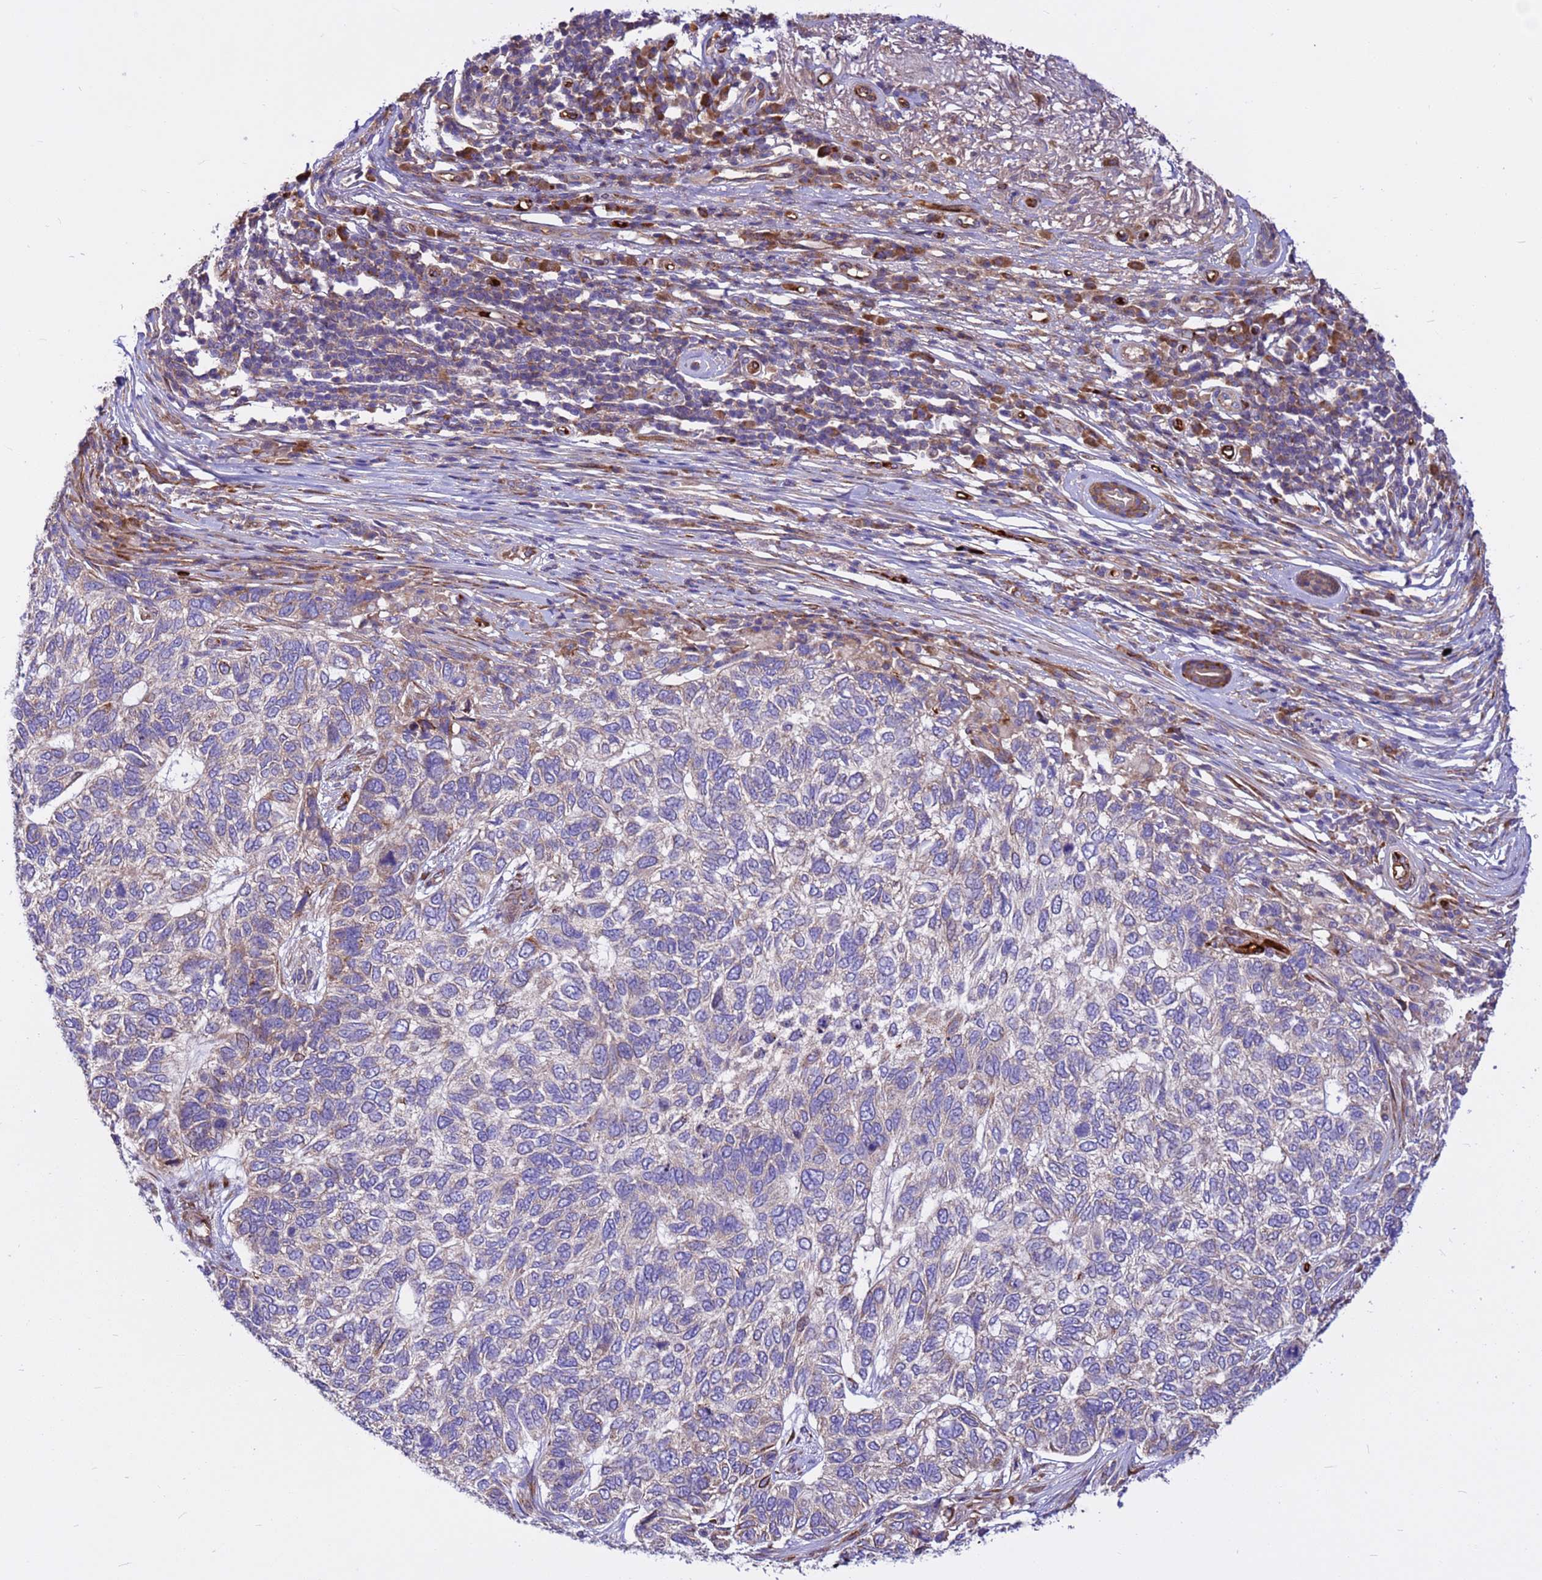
{"staining": {"intensity": "negative", "quantity": "none", "location": "none"}, "tissue": "skin cancer", "cell_type": "Tumor cells", "image_type": "cancer", "snomed": [{"axis": "morphology", "description": "Basal cell carcinoma"}, {"axis": "topography", "description": "Skin"}], "caption": "Immunohistochemical staining of skin basal cell carcinoma reveals no significant expression in tumor cells.", "gene": "ZNF669", "patient": {"sex": "female", "age": 65}}